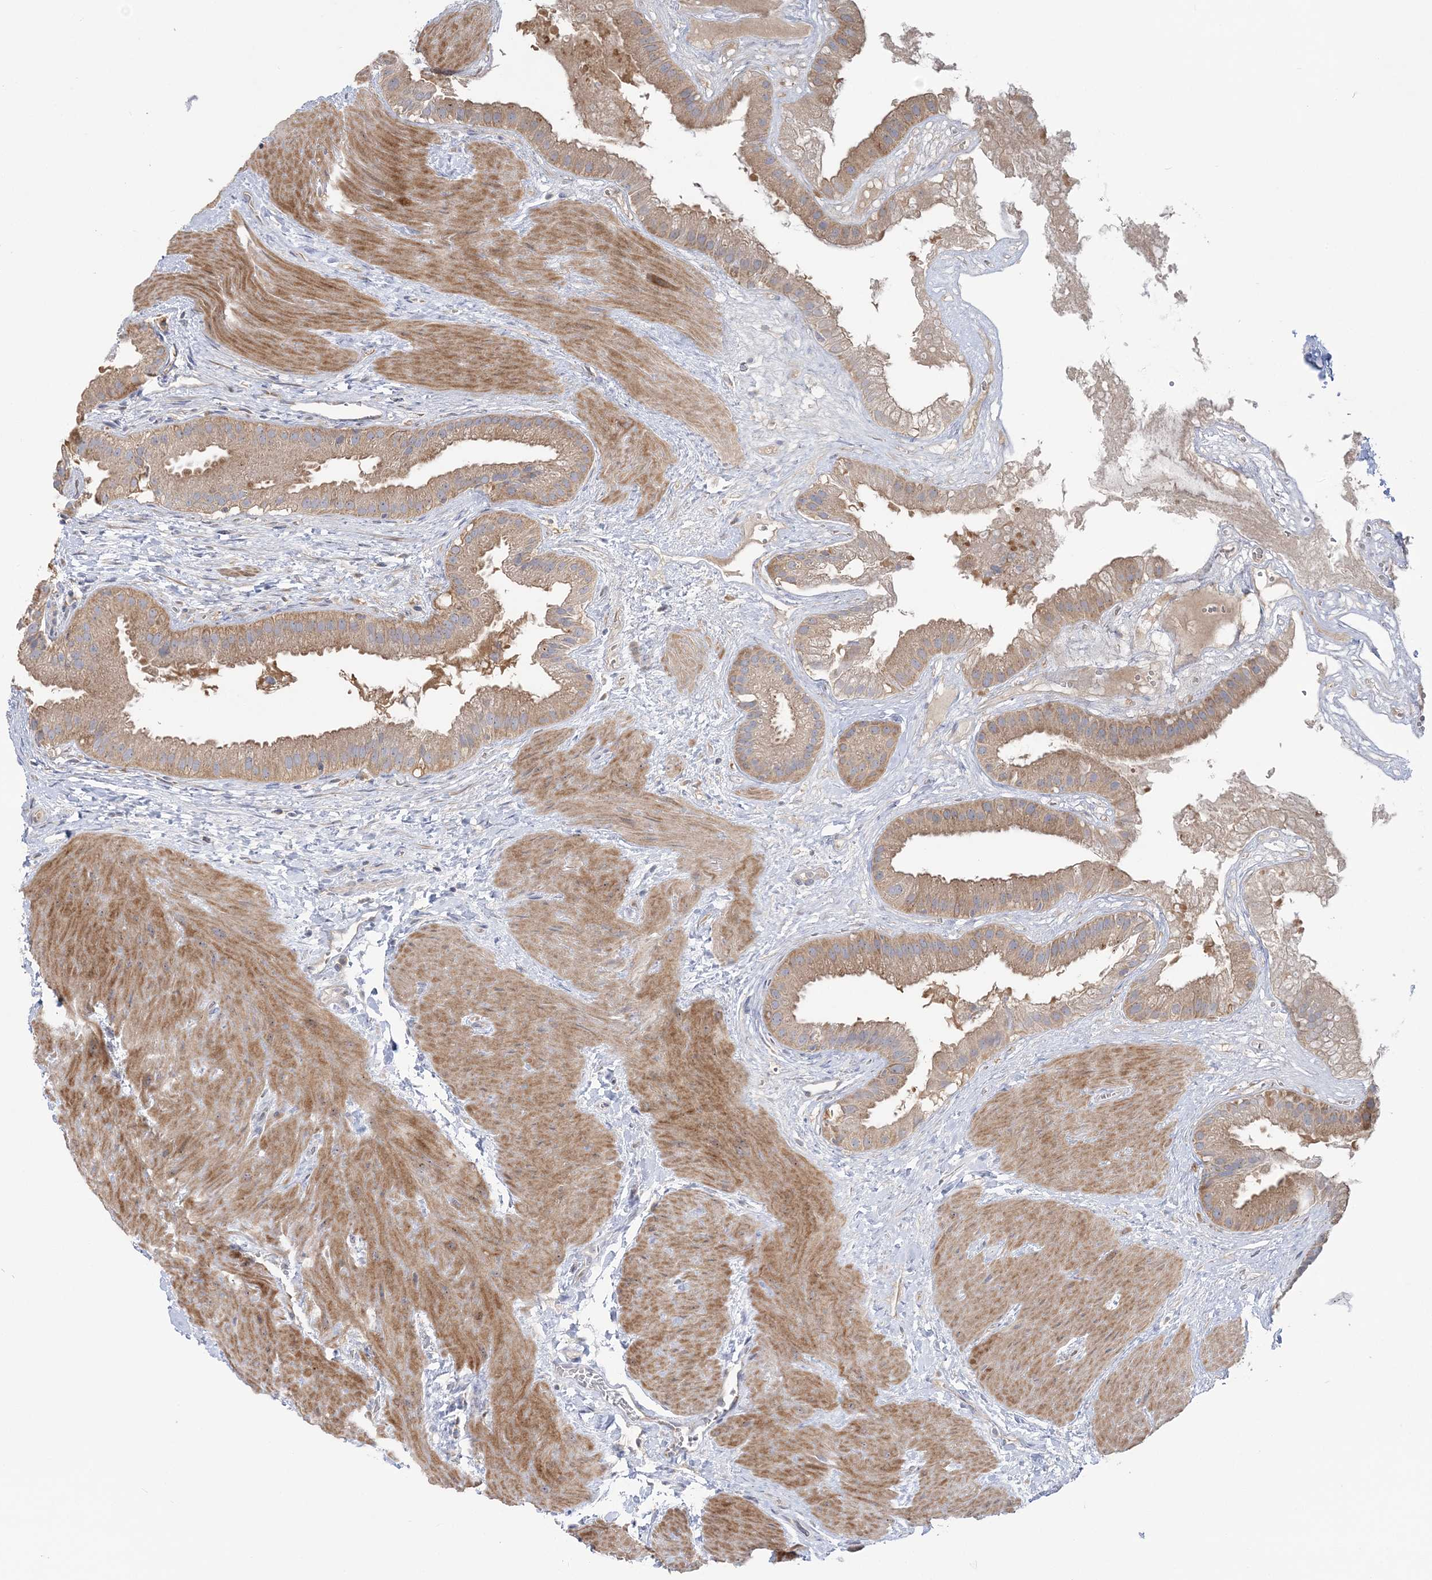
{"staining": {"intensity": "moderate", "quantity": ">75%", "location": "cytoplasmic/membranous"}, "tissue": "gallbladder", "cell_type": "Glandular cells", "image_type": "normal", "snomed": [{"axis": "morphology", "description": "Normal tissue, NOS"}, {"axis": "topography", "description": "Gallbladder"}], "caption": "Gallbladder stained for a protein shows moderate cytoplasmic/membranous positivity in glandular cells.", "gene": "MMADHC", "patient": {"sex": "male", "age": 55}}